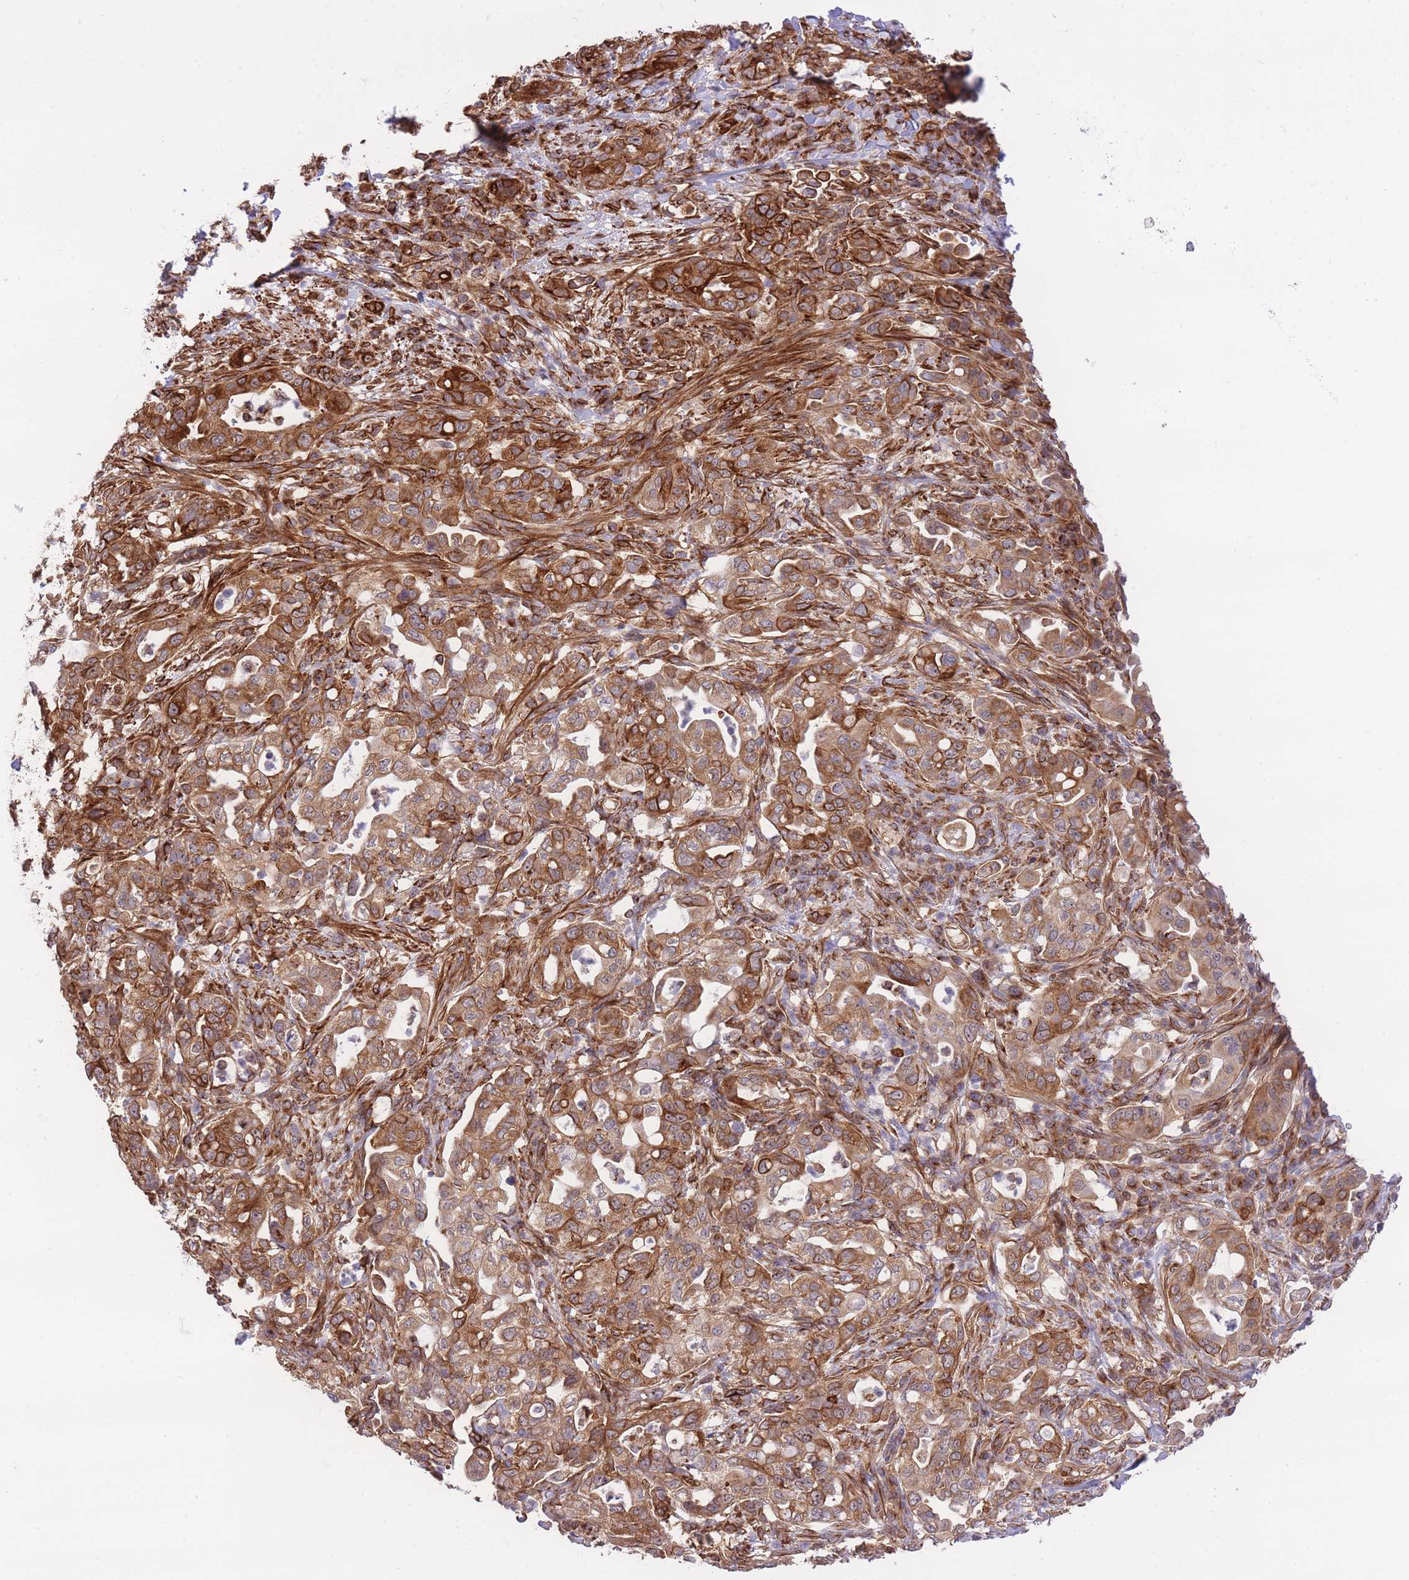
{"staining": {"intensity": "moderate", "quantity": ">75%", "location": "cytoplasmic/membranous"}, "tissue": "pancreatic cancer", "cell_type": "Tumor cells", "image_type": "cancer", "snomed": [{"axis": "morphology", "description": "Normal tissue, NOS"}, {"axis": "morphology", "description": "Adenocarcinoma, NOS"}, {"axis": "topography", "description": "Lymph node"}, {"axis": "topography", "description": "Pancreas"}], "caption": "Protein expression analysis of pancreatic cancer reveals moderate cytoplasmic/membranous staining in approximately >75% of tumor cells. (brown staining indicates protein expression, while blue staining denotes nuclei).", "gene": "EXOSC8", "patient": {"sex": "female", "age": 67}}